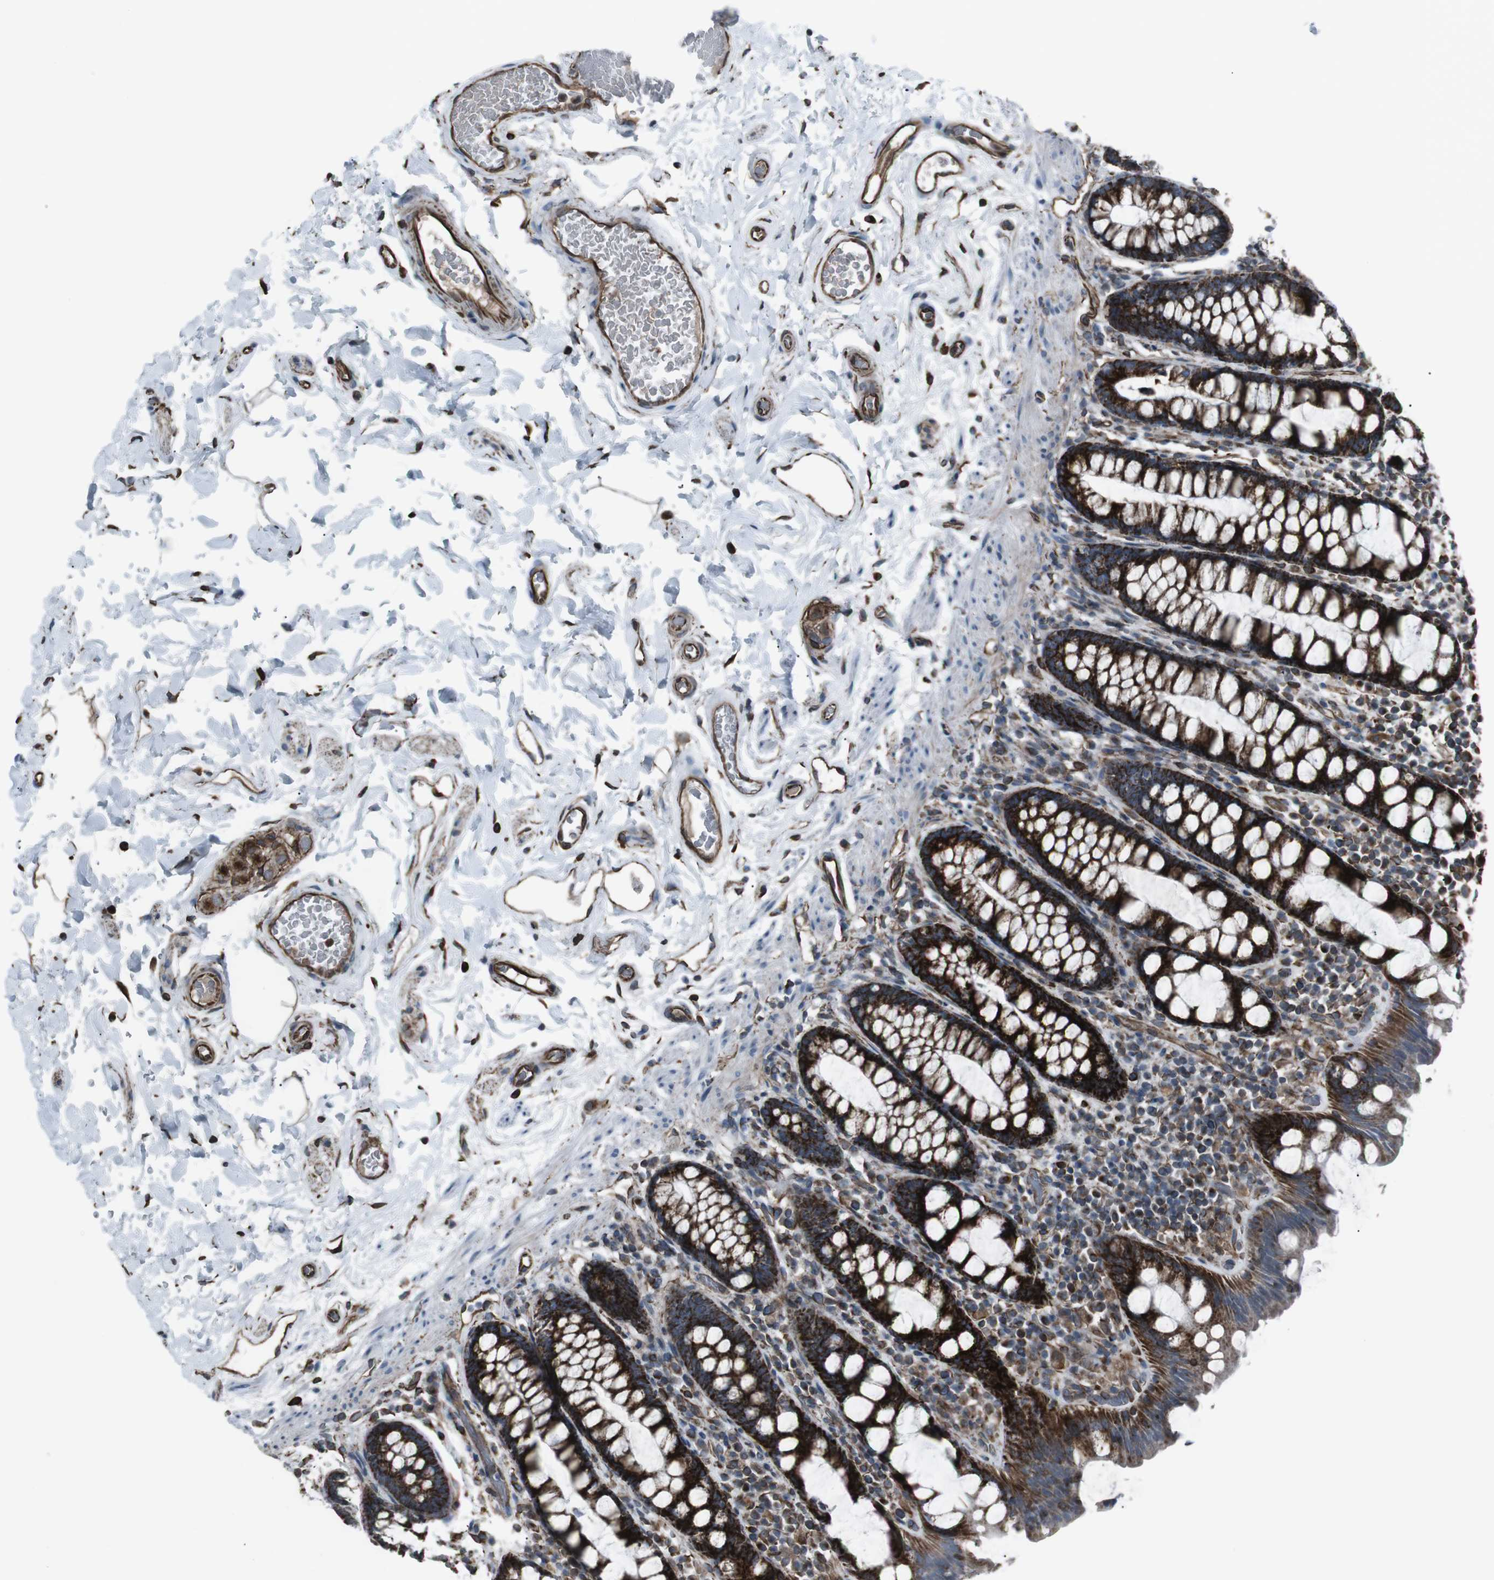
{"staining": {"intensity": "strong", "quantity": ">75%", "location": "cytoplasmic/membranous"}, "tissue": "colon", "cell_type": "Endothelial cells", "image_type": "normal", "snomed": [{"axis": "morphology", "description": "Normal tissue, NOS"}, {"axis": "topography", "description": "Colon"}], "caption": "Protein expression analysis of normal human colon reveals strong cytoplasmic/membranous staining in approximately >75% of endothelial cells. The staining was performed using DAB (3,3'-diaminobenzidine), with brown indicating positive protein expression. Nuclei are stained blue with hematoxylin.", "gene": "TMEM141", "patient": {"sex": "female", "age": 80}}